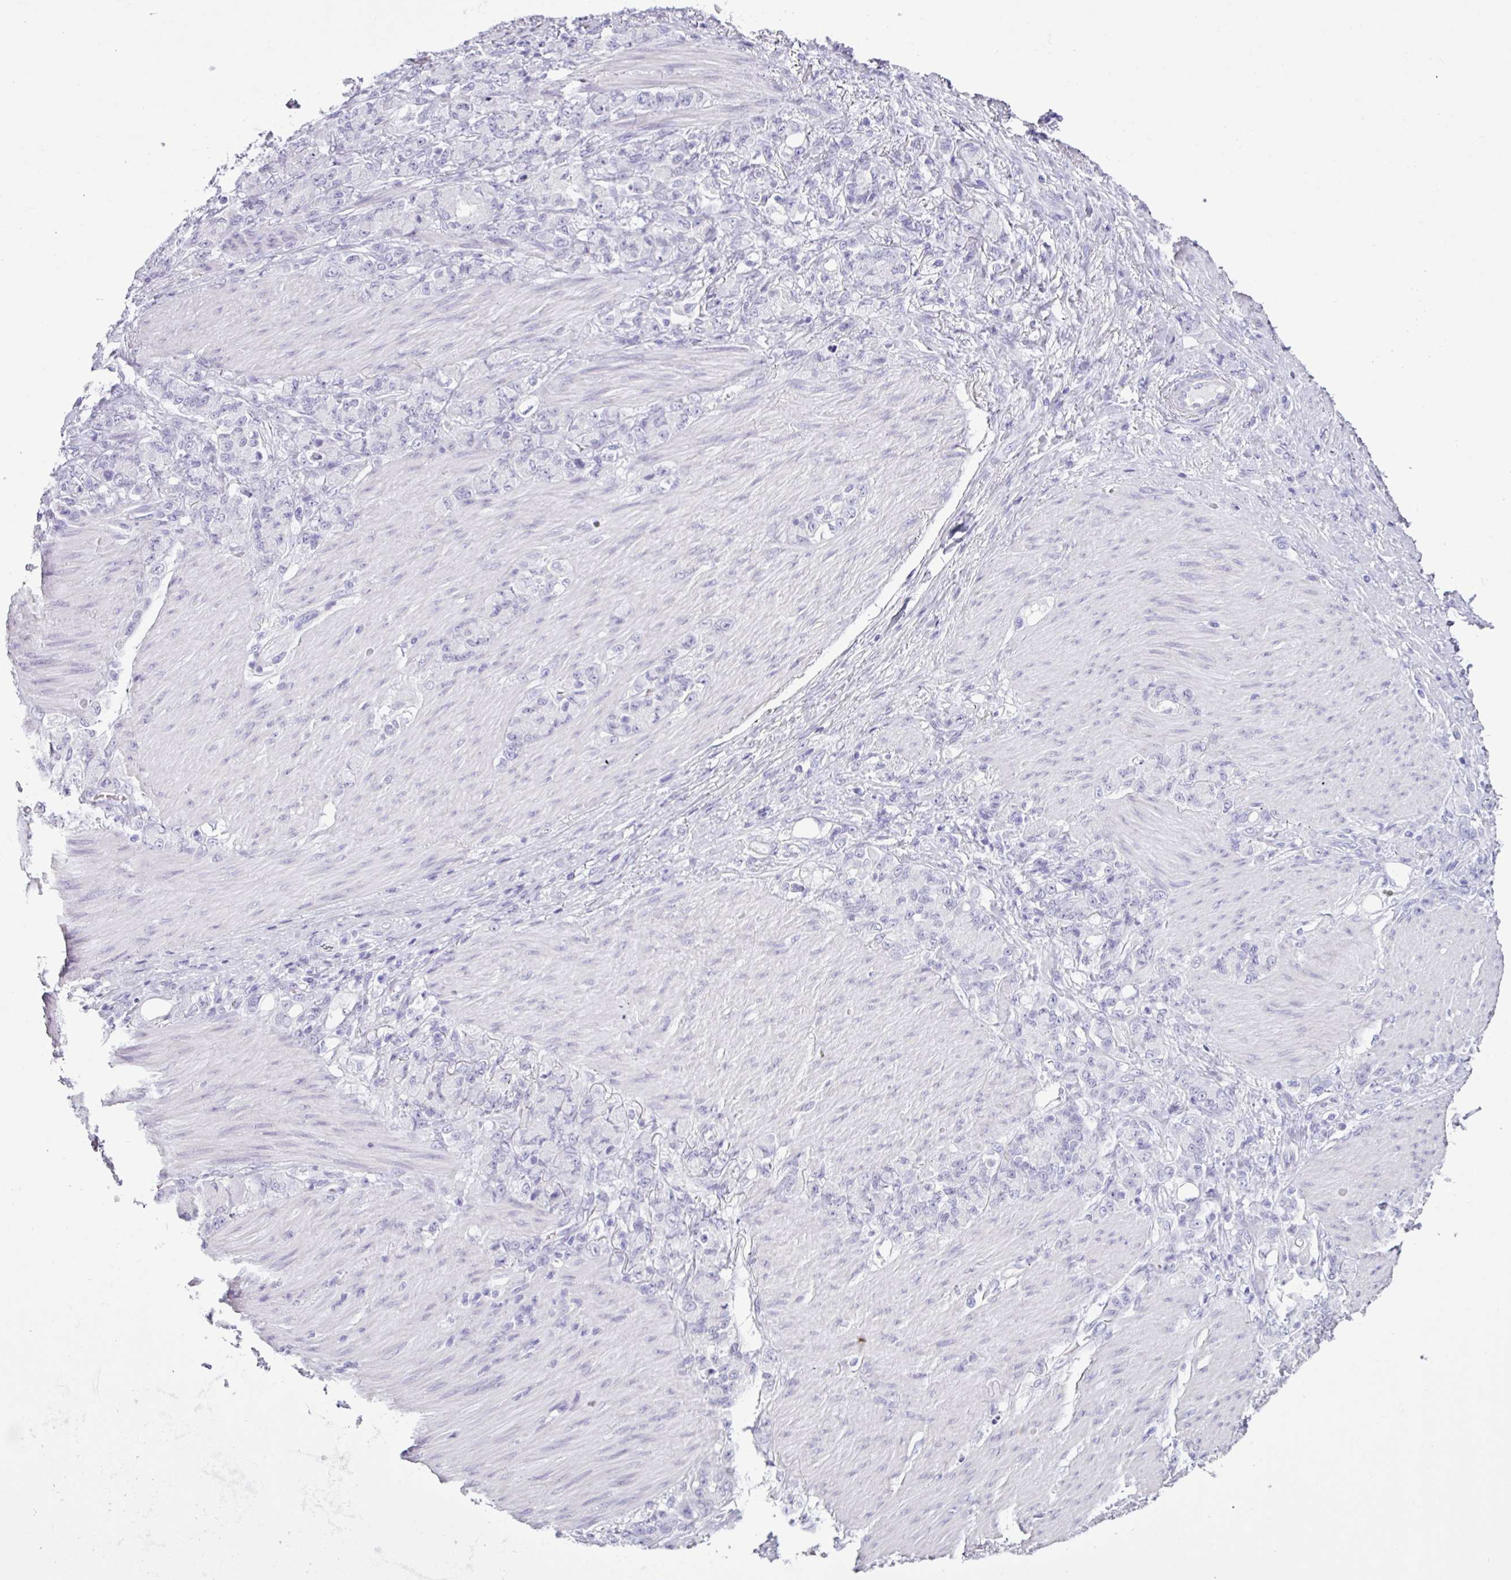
{"staining": {"intensity": "negative", "quantity": "none", "location": "none"}, "tissue": "stomach cancer", "cell_type": "Tumor cells", "image_type": "cancer", "snomed": [{"axis": "morphology", "description": "Normal tissue, NOS"}, {"axis": "morphology", "description": "Adenocarcinoma, NOS"}, {"axis": "topography", "description": "Stomach"}], "caption": "Image shows no protein expression in tumor cells of stomach cancer (adenocarcinoma) tissue.", "gene": "CDH16", "patient": {"sex": "female", "age": 79}}